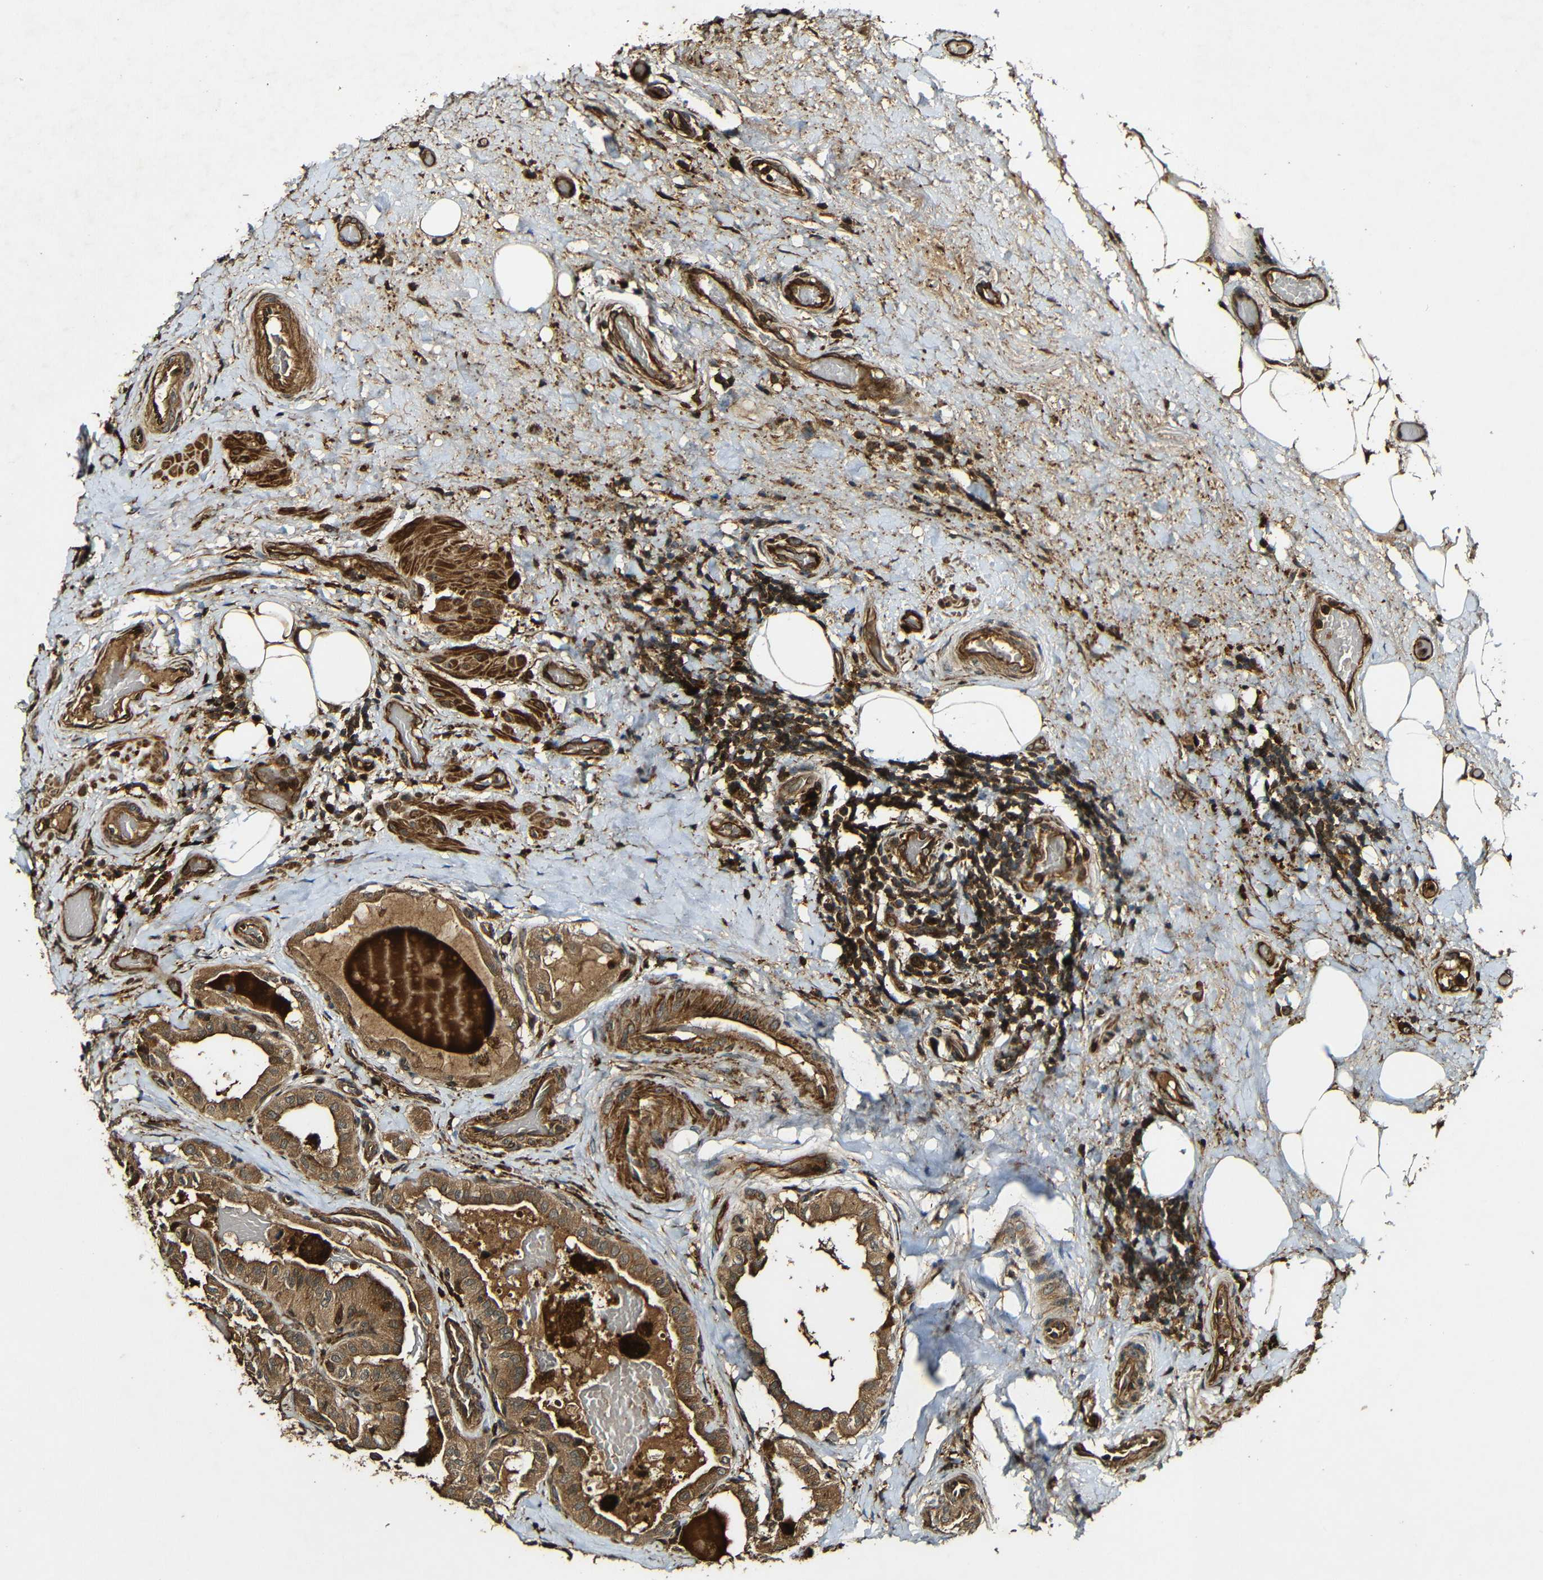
{"staining": {"intensity": "moderate", "quantity": ">75%", "location": "cytoplasmic/membranous"}, "tissue": "thyroid cancer", "cell_type": "Tumor cells", "image_type": "cancer", "snomed": [{"axis": "morphology", "description": "Papillary adenocarcinoma, NOS"}, {"axis": "topography", "description": "Thyroid gland"}], "caption": "Immunohistochemical staining of thyroid cancer shows moderate cytoplasmic/membranous protein expression in about >75% of tumor cells. (DAB (3,3'-diaminobenzidine) IHC with brightfield microscopy, high magnification).", "gene": "CASP8", "patient": {"sex": "male", "age": 77}}